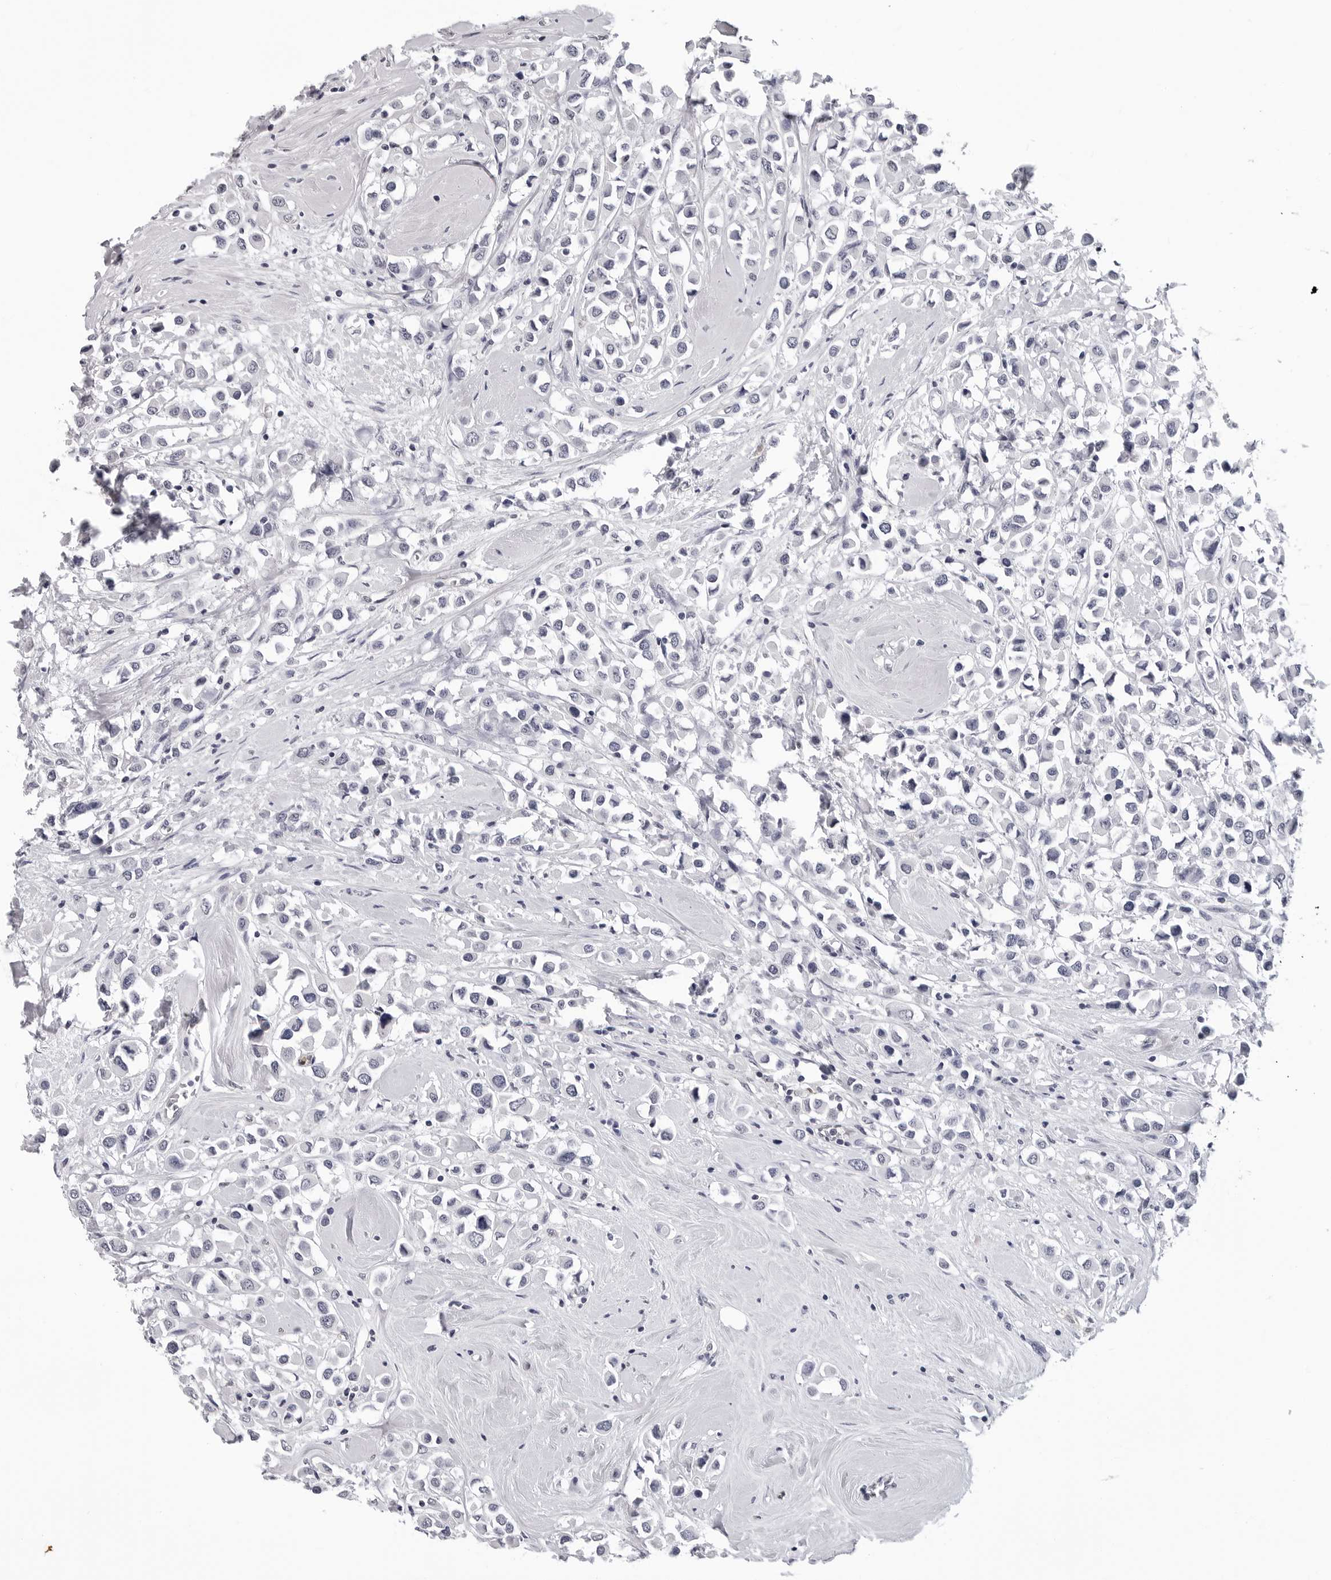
{"staining": {"intensity": "negative", "quantity": "none", "location": "none"}, "tissue": "breast cancer", "cell_type": "Tumor cells", "image_type": "cancer", "snomed": [{"axis": "morphology", "description": "Duct carcinoma"}, {"axis": "topography", "description": "Breast"}], "caption": "High power microscopy image of an immunohistochemistry (IHC) image of breast invasive ductal carcinoma, revealing no significant positivity in tumor cells.", "gene": "TRMT13", "patient": {"sex": "female", "age": 61}}